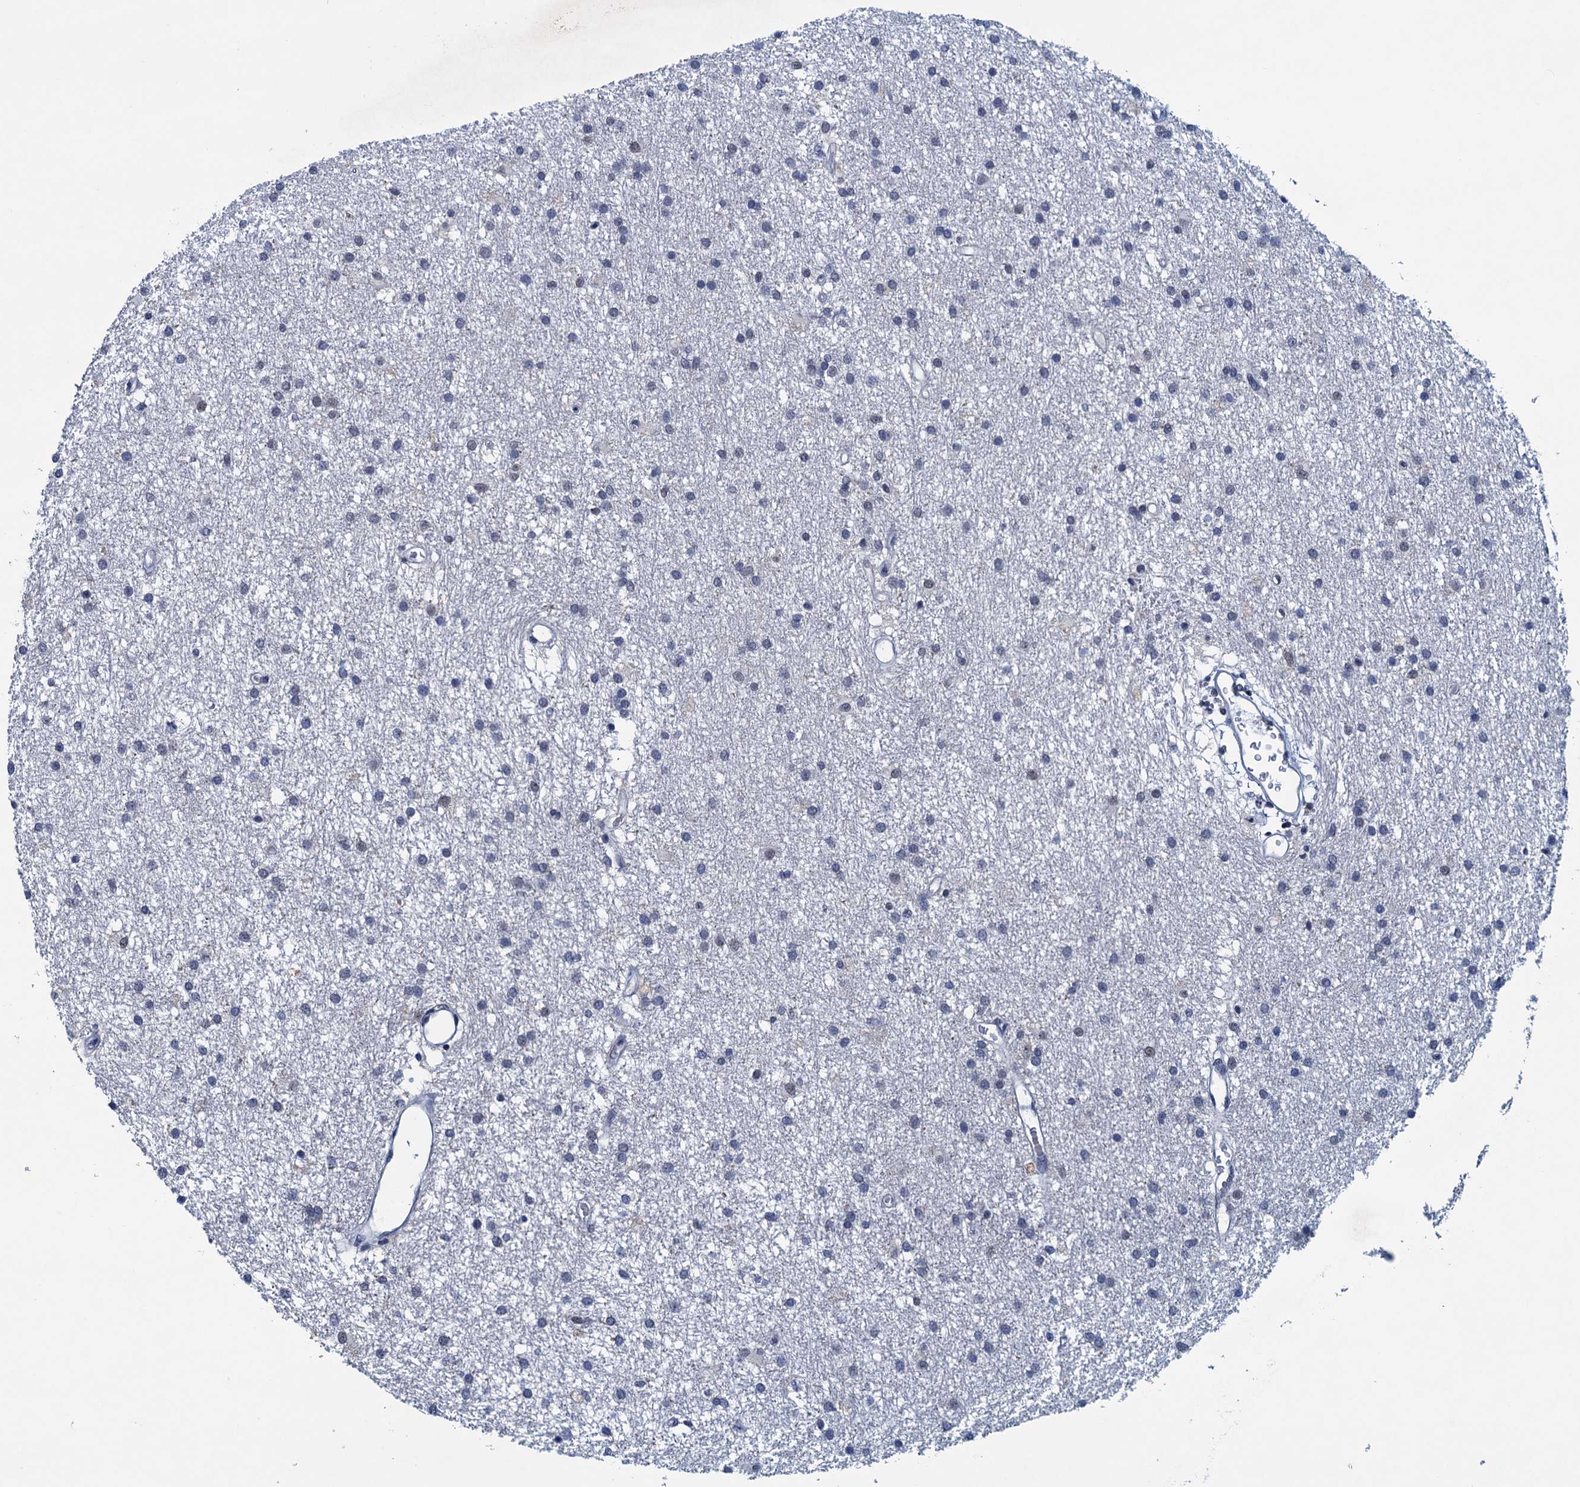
{"staining": {"intensity": "negative", "quantity": "none", "location": "none"}, "tissue": "glioma", "cell_type": "Tumor cells", "image_type": "cancer", "snomed": [{"axis": "morphology", "description": "Glioma, malignant, High grade"}, {"axis": "topography", "description": "Brain"}], "caption": "This is an IHC photomicrograph of human glioma. There is no positivity in tumor cells.", "gene": "FNBP4", "patient": {"sex": "male", "age": 77}}